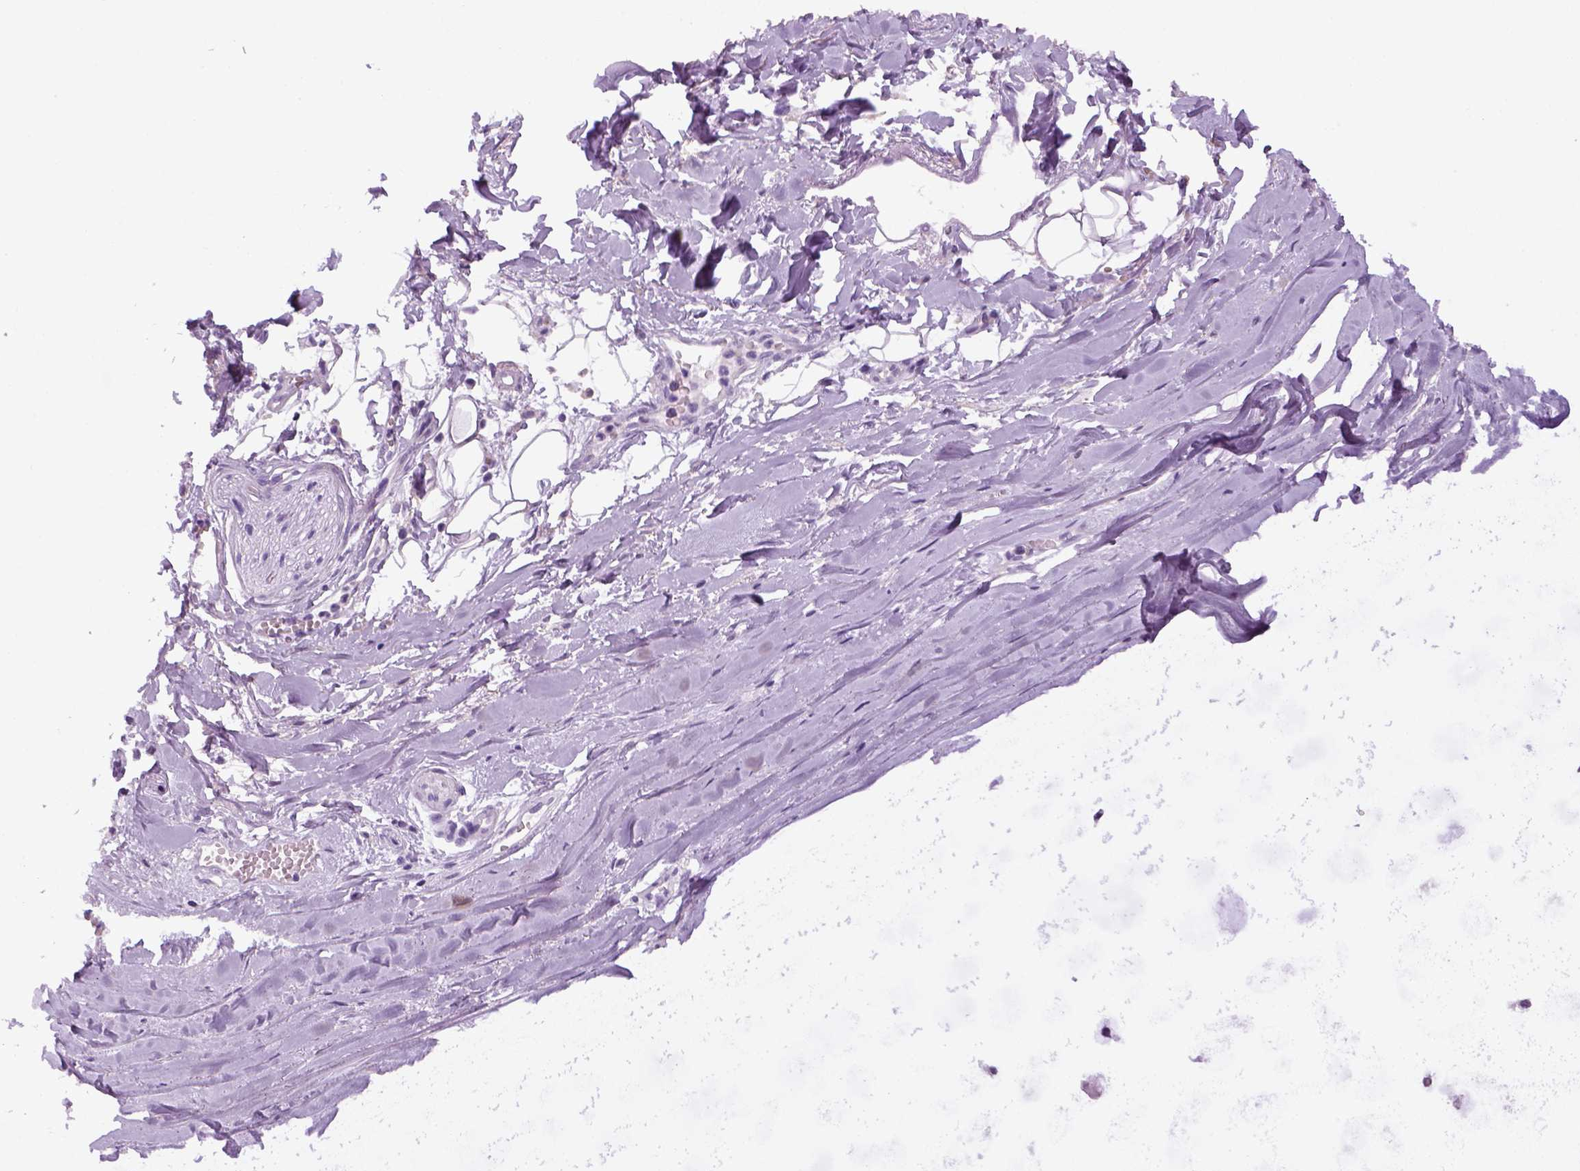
{"staining": {"intensity": "negative", "quantity": "none", "location": "none"}, "tissue": "adipose tissue", "cell_type": "Adipocytes", "image_type": "normal", "snomed": [{"axis": "morphology", "description": "Normal tissue, NOS"}, {"axis": "topography", "description": "Cartilage tissue"}, {"axis": "topography", "description": "Nasopharynx"}, {"axis": "topography", "description": "Thyroid gland"}], "caption": "Immunohistochemistry photomicrograph of benign adipose tissue: human adipose tissue stained with DAB (3,3'-diaminobenzidine) reveals no significant protein expression in adipocytes.", "gene": "SGCG", "patient": {"sex": "male", "age": 63}}